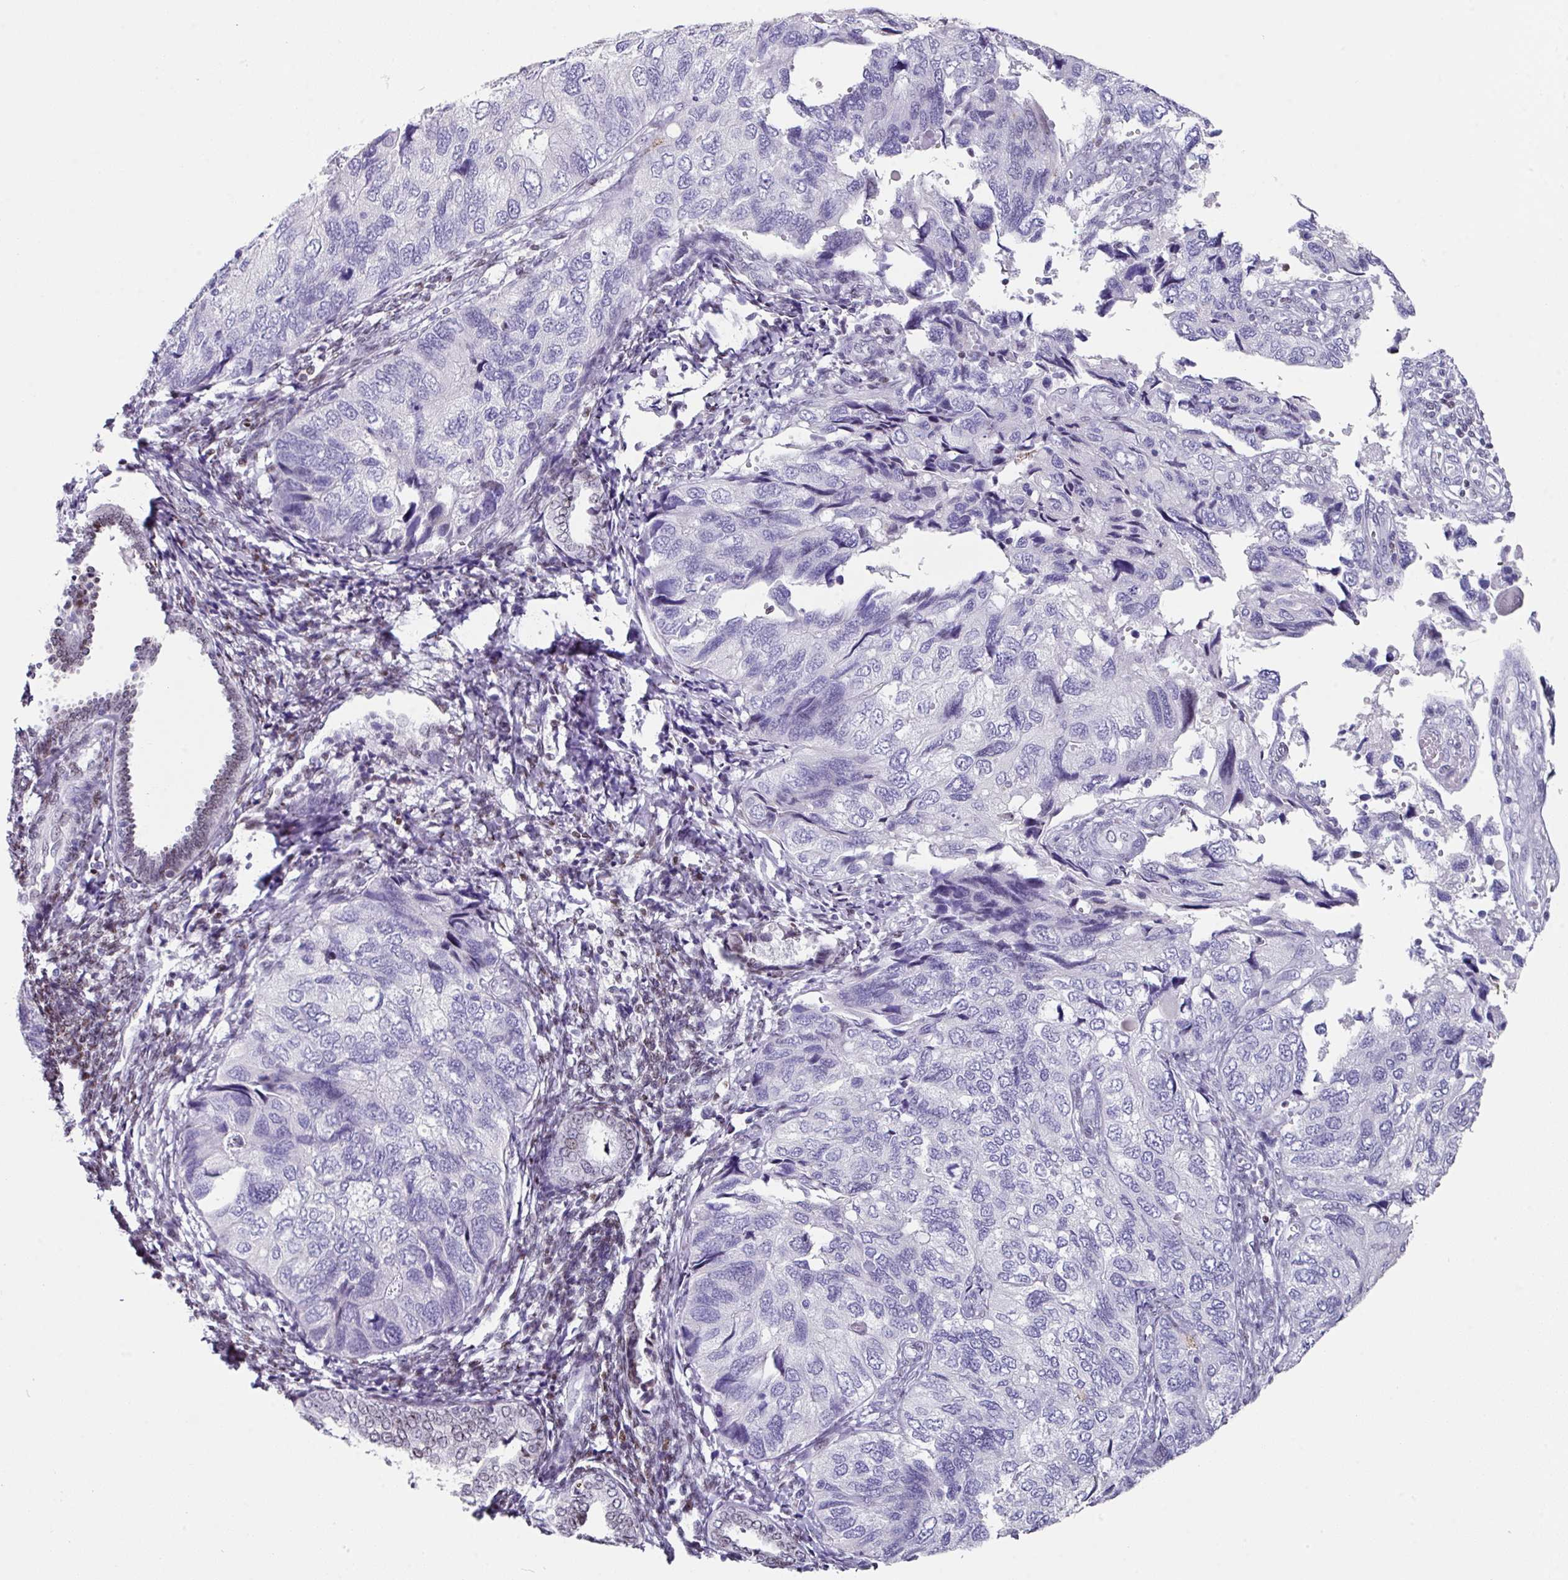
{"staining": {"intensity": "negative", "quantity": "none", "location": "none"}, "tissue": "endometrial cancer", "cell_type": "Tumor cells", "image_type": "cancer", "snomed": [{"axis": "morphology", "description": "Carcinoma, NOS"}, {"axis": "topography", "description": "Uterus"}], "caption": "IHC of human endometrial cancer (carcinoma) displays no expression in tumor cells.", "gene": "TCF3", "patient": {"sex": "female", "age": 76}}